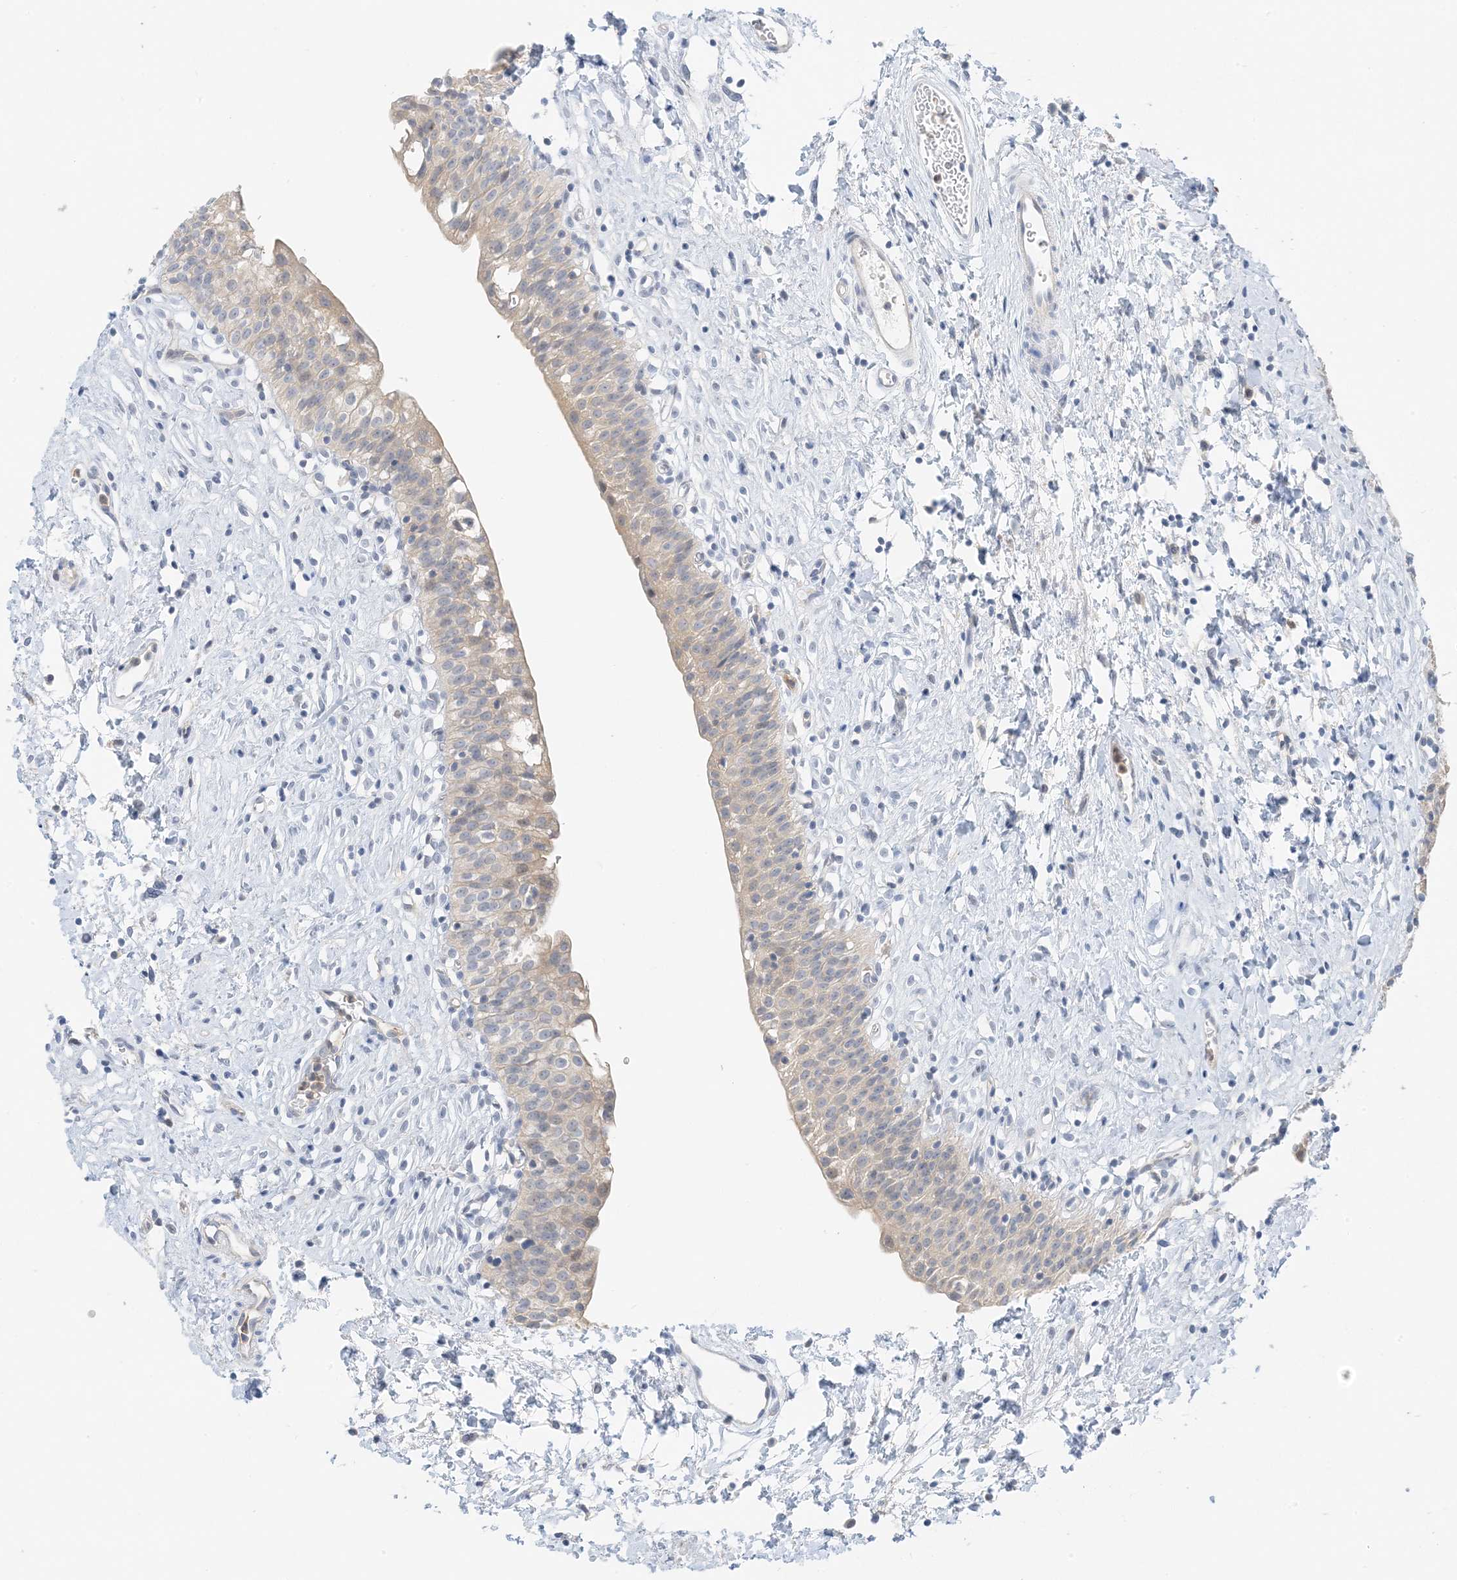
{"staining": {"intensity": "negative", "quantity": "none", "location": "none"}, "tissue": "urinary bladder", "cell_type": "Urothelial cells", "image_type": "normal", "snomed": [{"axis": "morphology", "description": "Normal tissue, NOS"}, {"axis": "topography", "description": "Urinary bladder"}], "caption": "Micrograph shows no protein staining in urothelial cells of unremarkable urinary bladder.", "gene": "KIFBP", "patient": {"sex": "male", "age": 51}}